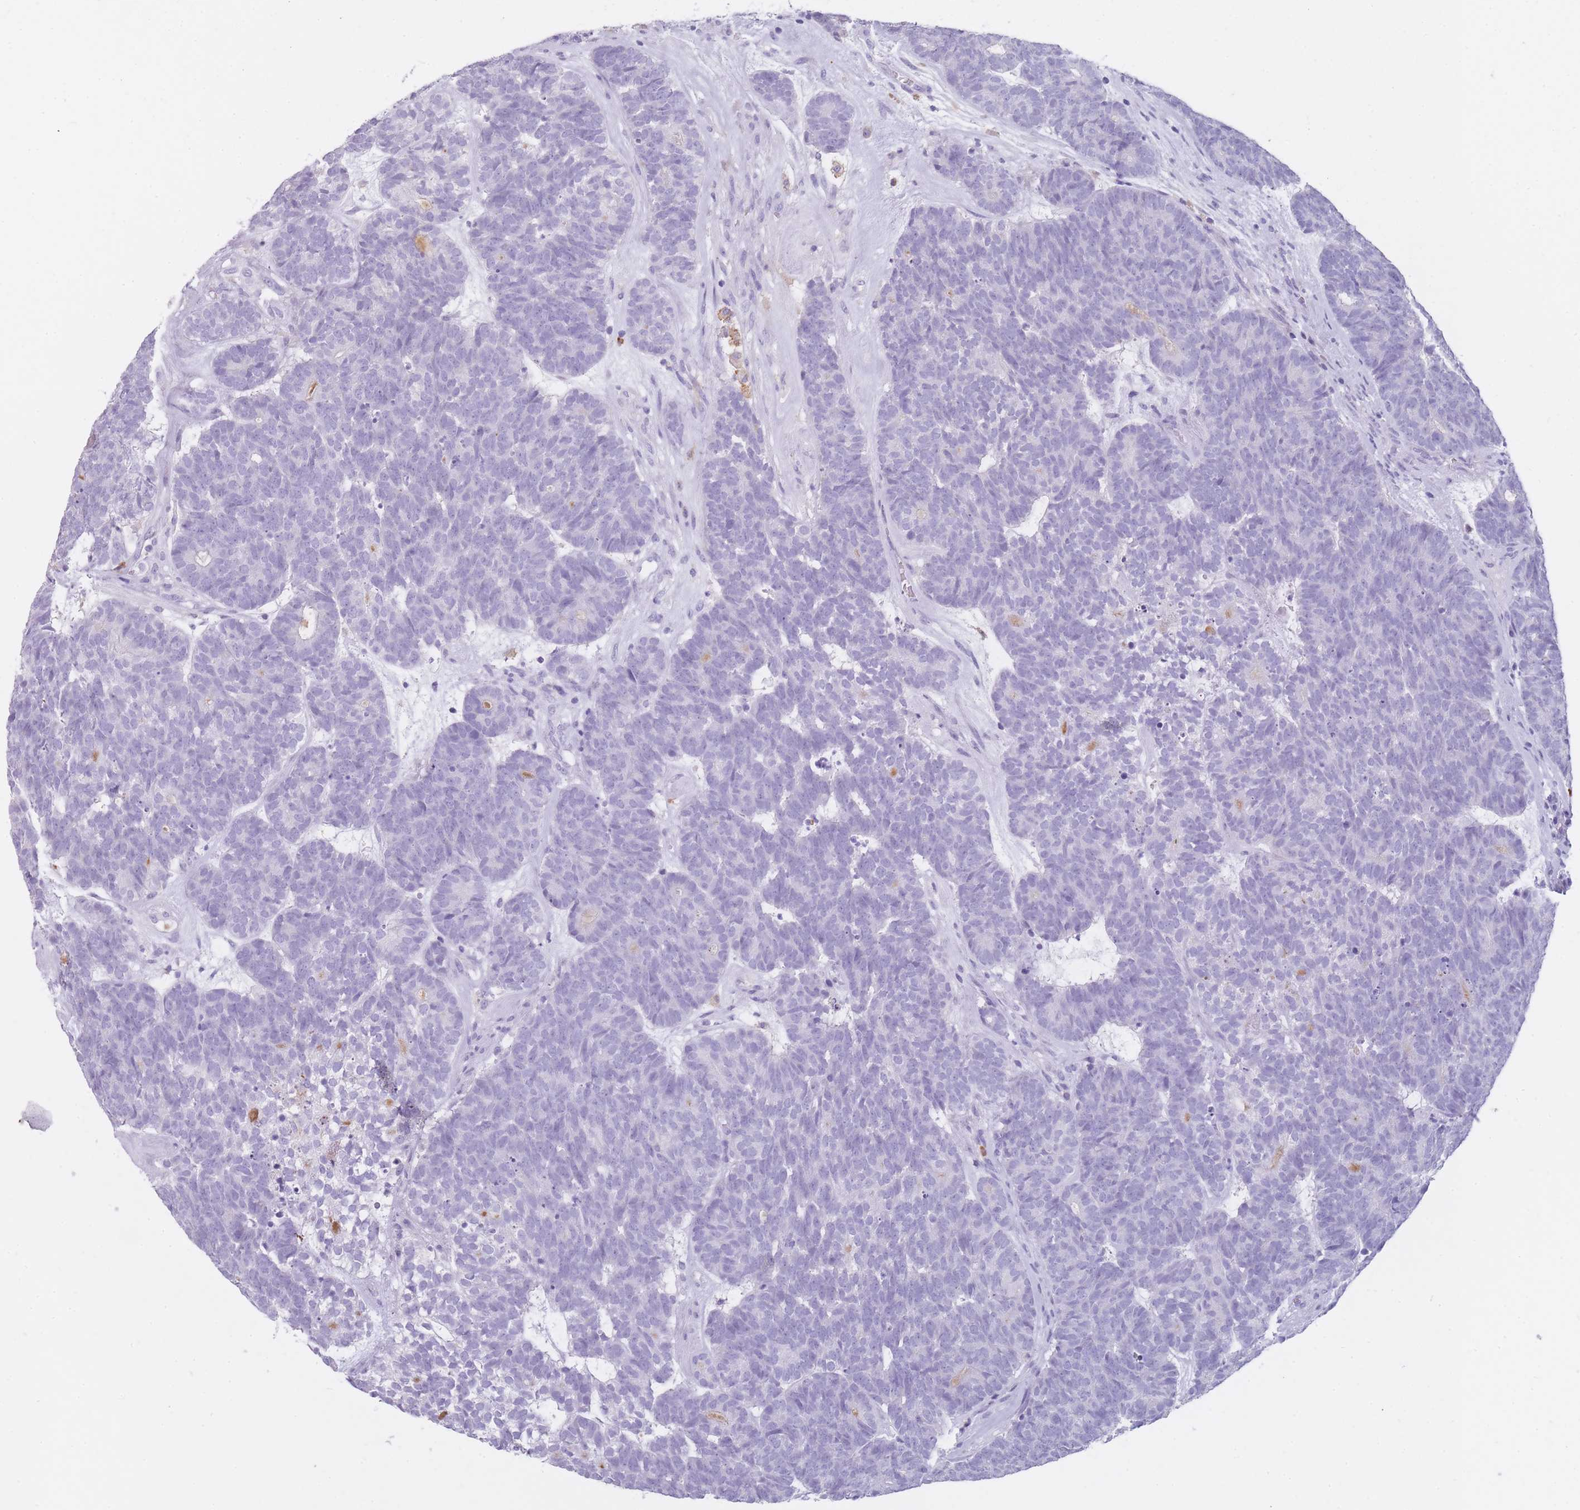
{"staining": {"intensity": "negative", "quantity": "none", "location": "none"}, "tissue": "head and neck cancer", "cell_type": "Tumor cells", "image_type": "cancer", "snomed": [{"axis": "morphology", "description": "Adenocarcinoma, NOS"}, {"axis": "topography", "description": "Head-Neck"}], "caption": "A photomicrograph of human head and neck adenocarcinoma is negative for staining in tumor cells.", "gene": "CR1L", "patient": {"sex": "female", "age": 81}}